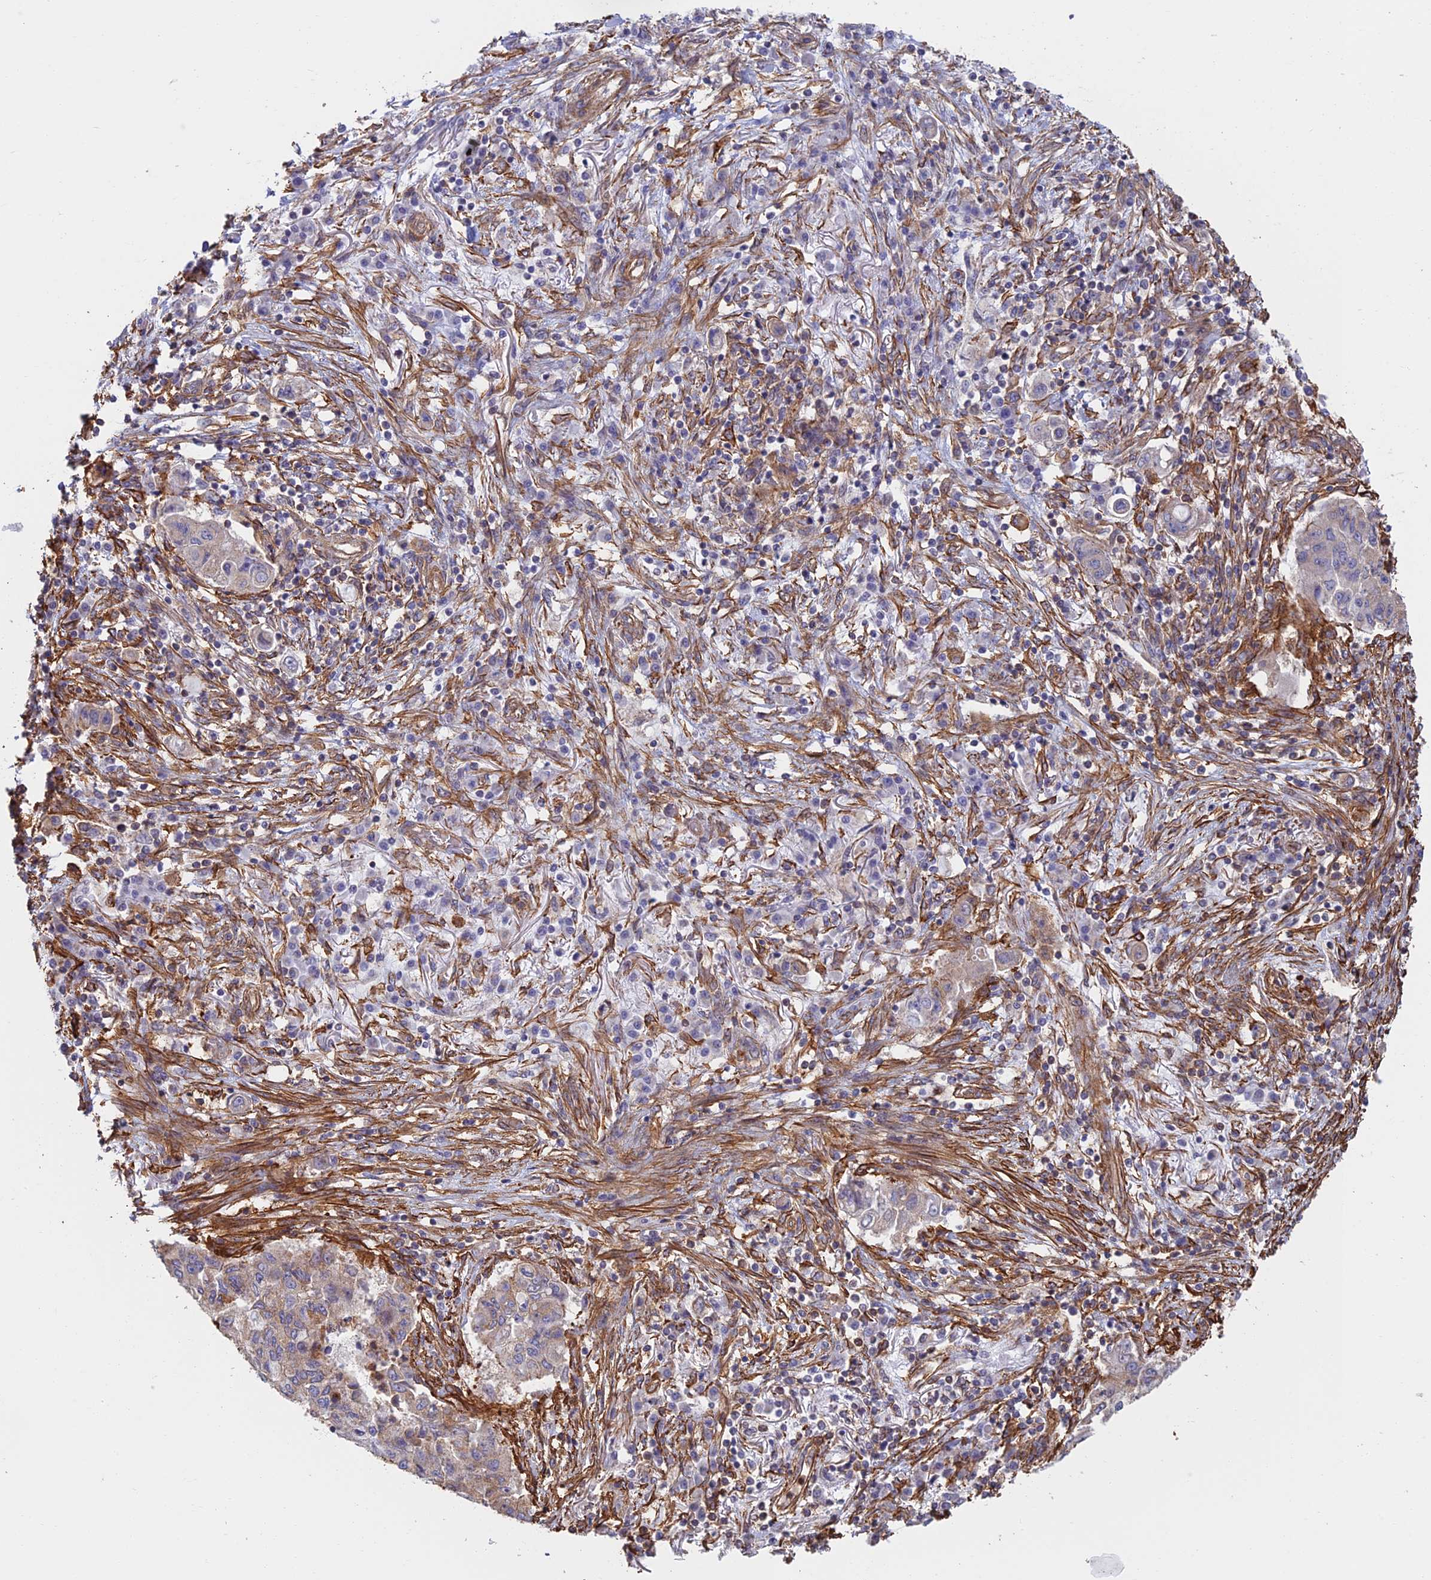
{"staining": {"intensity": "weak", "quantity": "<25%", "location": "cytoplasmic/membranous"}, "tissue": "lung cancer", "cell_type": "Tumor cells", "image_type": "cancer", "snomed": [{"axis": "morphology", "description": "Squamous cell carcinoma, NOS"}, {"axis": "topography", "description": "Lung"}], "caption": "DAB (3,3'-diaminobenzidine) immunohistochemical staining of lung cancer (squamous cell carcinoma) shows no significant expression in tumor cells.", "gene": "PAK4", "patient": {"sex": "male", "age": 74}}